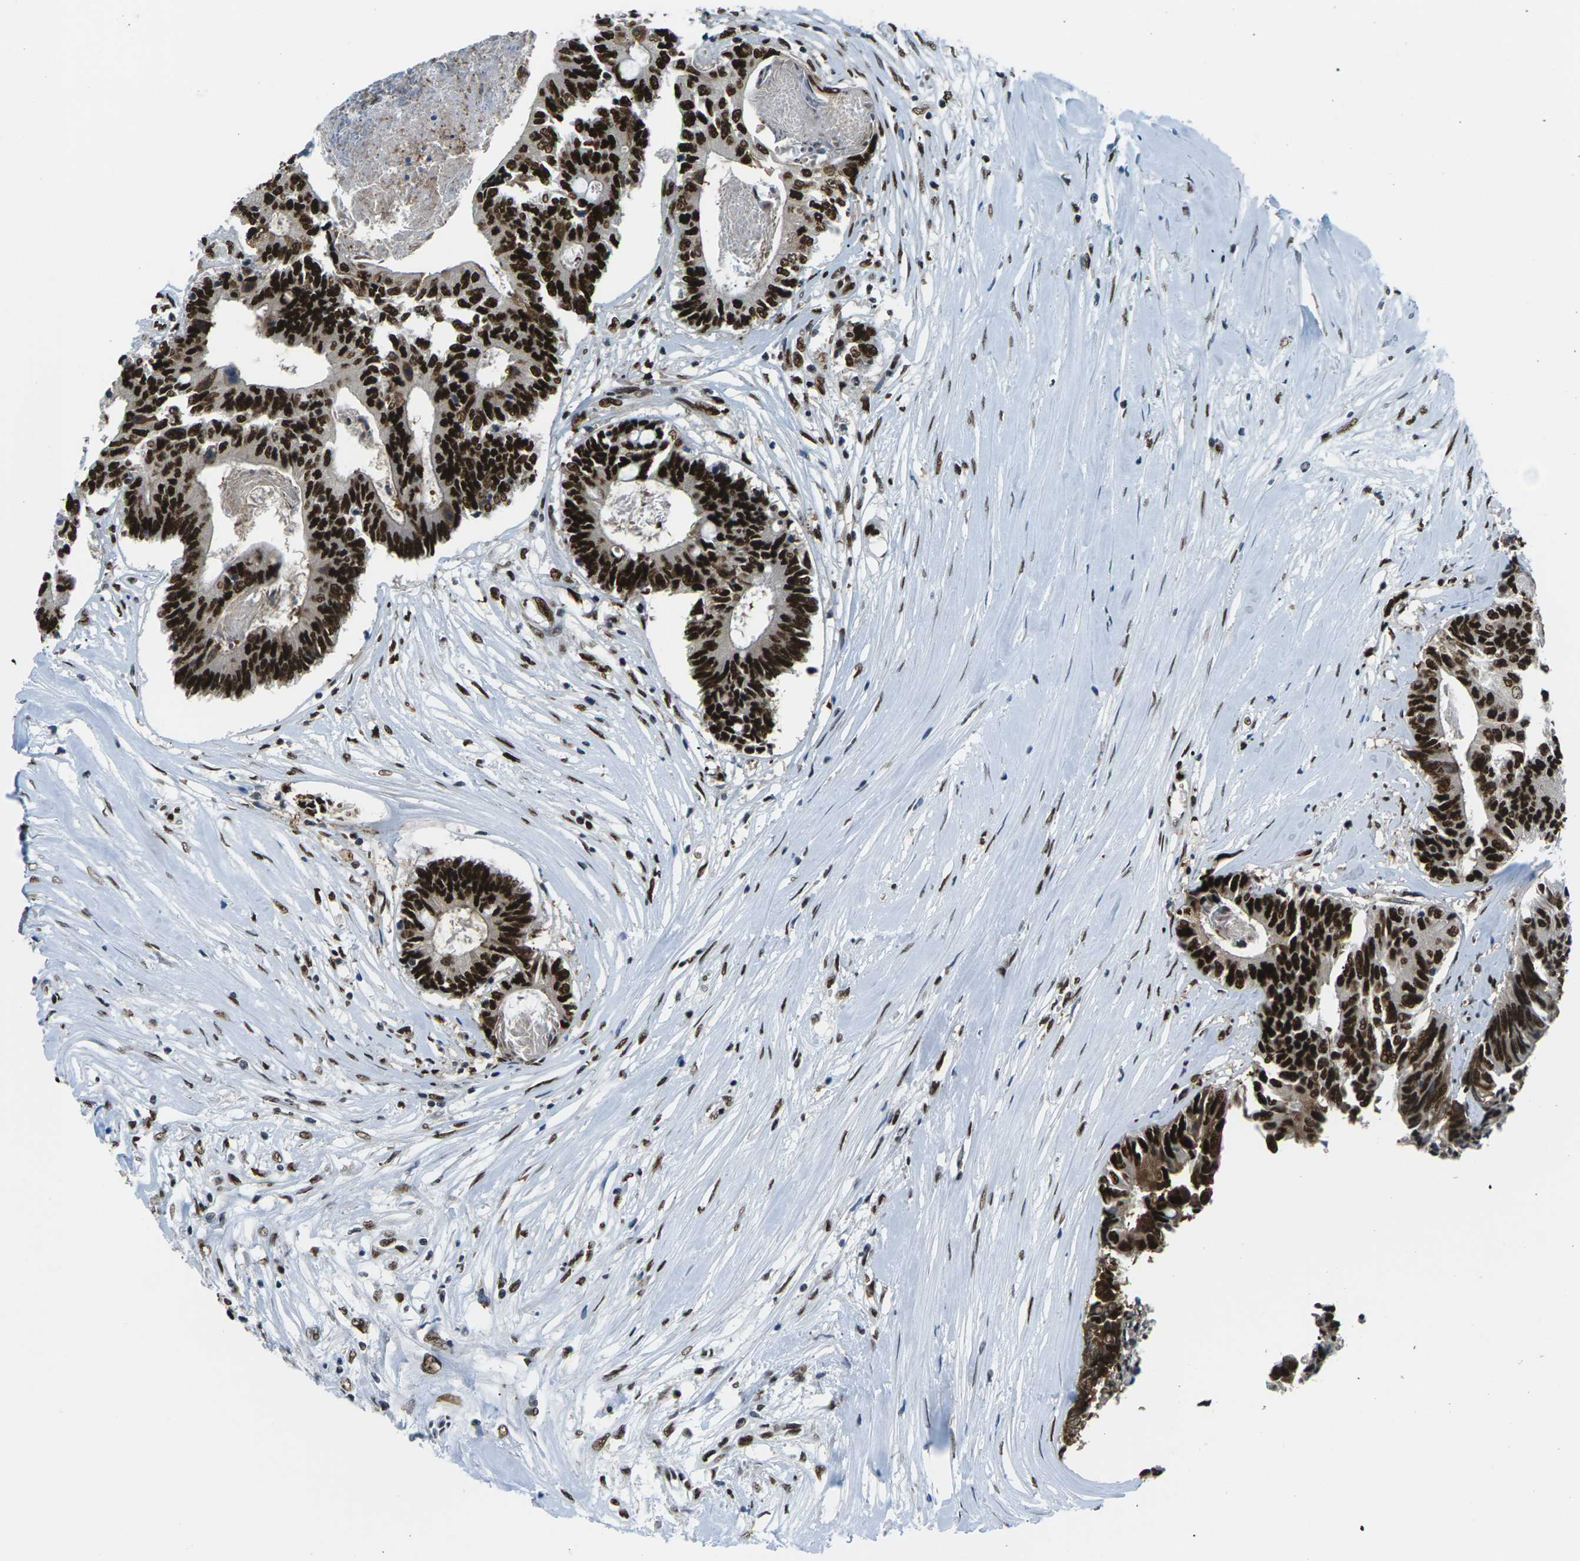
{"staining": {"intensity": "strong", "quantity": ">75%", "location": "nuclear"}, "tissue": "colorectal cancer", "cell_type": "Tumor cells", "image_type": "cancer", "snomed": [{"axis": "morphology", "description": "Adenocarcinoma, NOS"}, {"axis": "topography", "description": "Rectum"}], "caption": "There is high levels of strong nuclear positivity in tumor cells of adenocarcinoma (colorectal), as demonstrated by immunohistochemical staining (brown color).", "gene": "PSME3", "patient": {"sex": "male", "age": 63}}